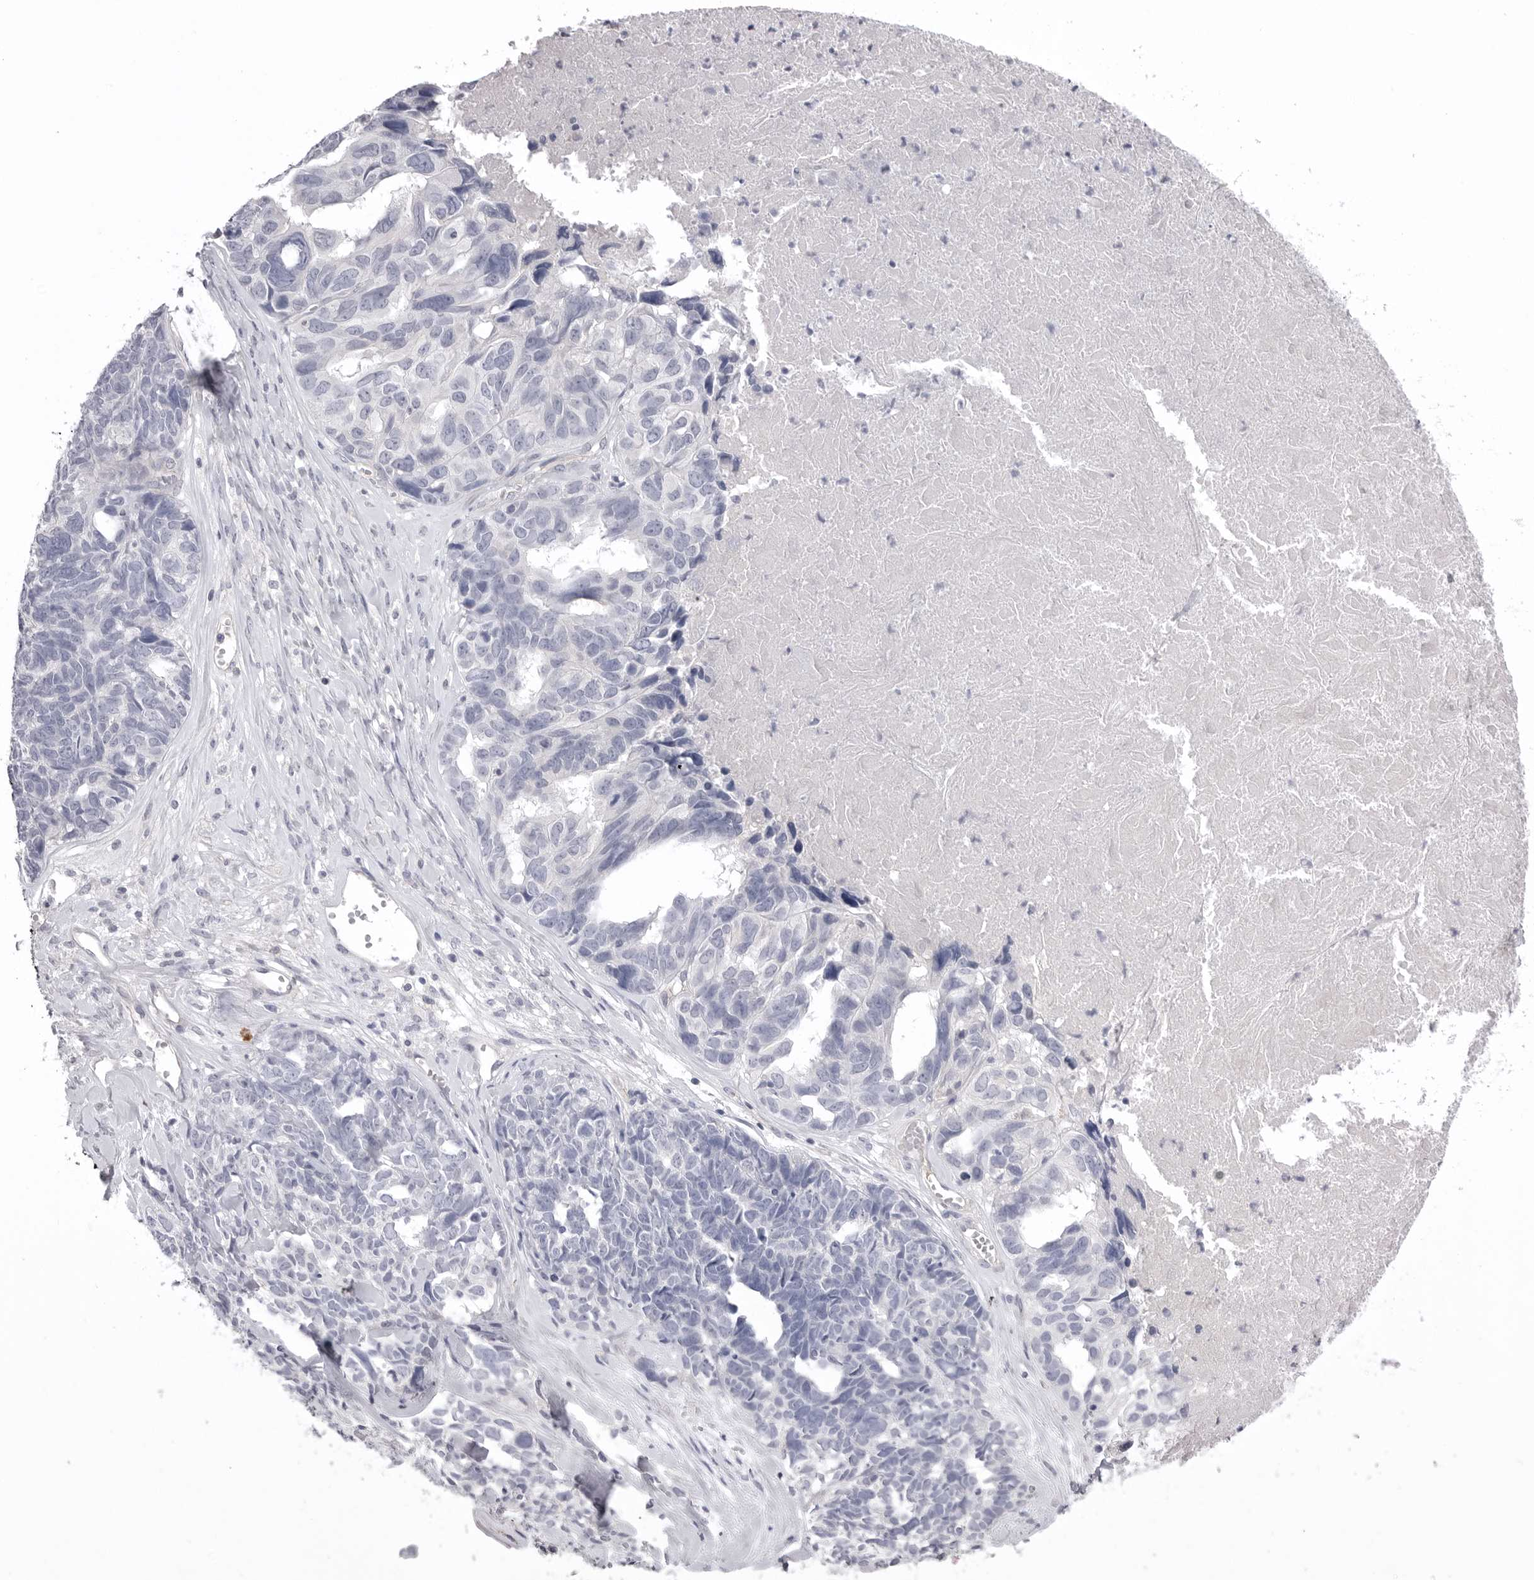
{"staining": {"intensity": "negative", "quantity": "none", "location": "none"}, "tissue": "ovarian cancer", "cell_type": "Tumor cells", "image_type": "cancer", "snomed": [{"axis": "morphology", "description": "Cystadenocarcinoma, serous, NOS"}, {"axis": "topography", "description": "Ovary"}], "caption": "Immunohistochemical staining of serous cystadenocarcinoma (ovarian) reveals no significant staining in tumor cells.", "gene": "DLGAP3", "patient": {"sex": "female", "age": 79}}